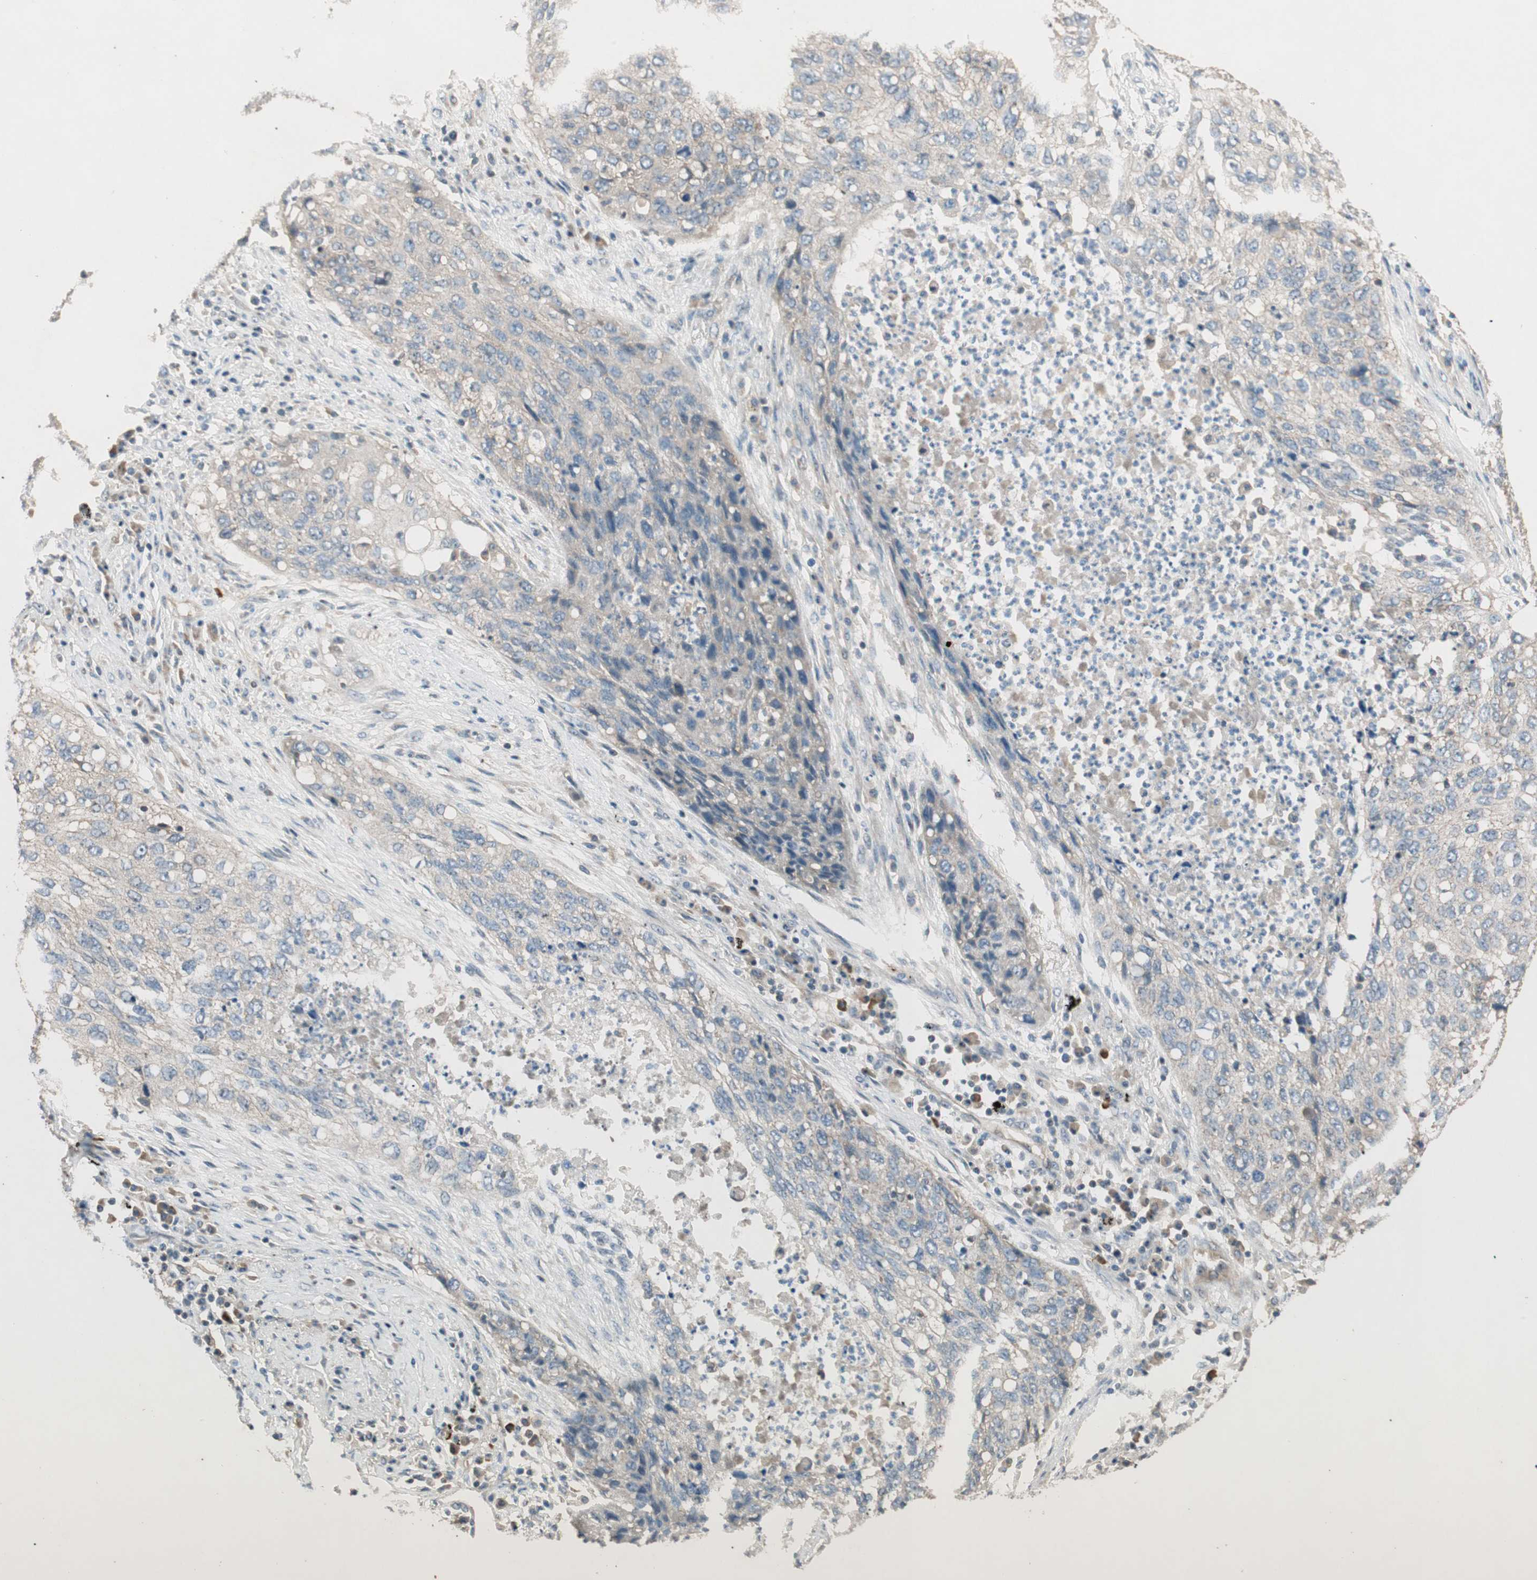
{"staining": {"intensity": "weak", "quantity": "25%-75%", "location": "cytoplasmic/membranous"}, "tissue": "lung cancer", "cell_type": "Tumor cells", "image_type": "cancer", "snomed": [{"axis": "morphology", "description": "Squamous cell carcinoma, NOS"}, {"axis": "topography", "description": "Lung"}], "caption": "Immunohistochemistry (DAB (3,3'-diaminobenzidine)) staining of lung cancer (squamous cell carcinoma) demonstrates weak cytoplasmic/membranous protein positivity in about 25%-75% of tumor cells.", "gene": "CC2D1A", "patient": {"sex": "female", "age": 63}}